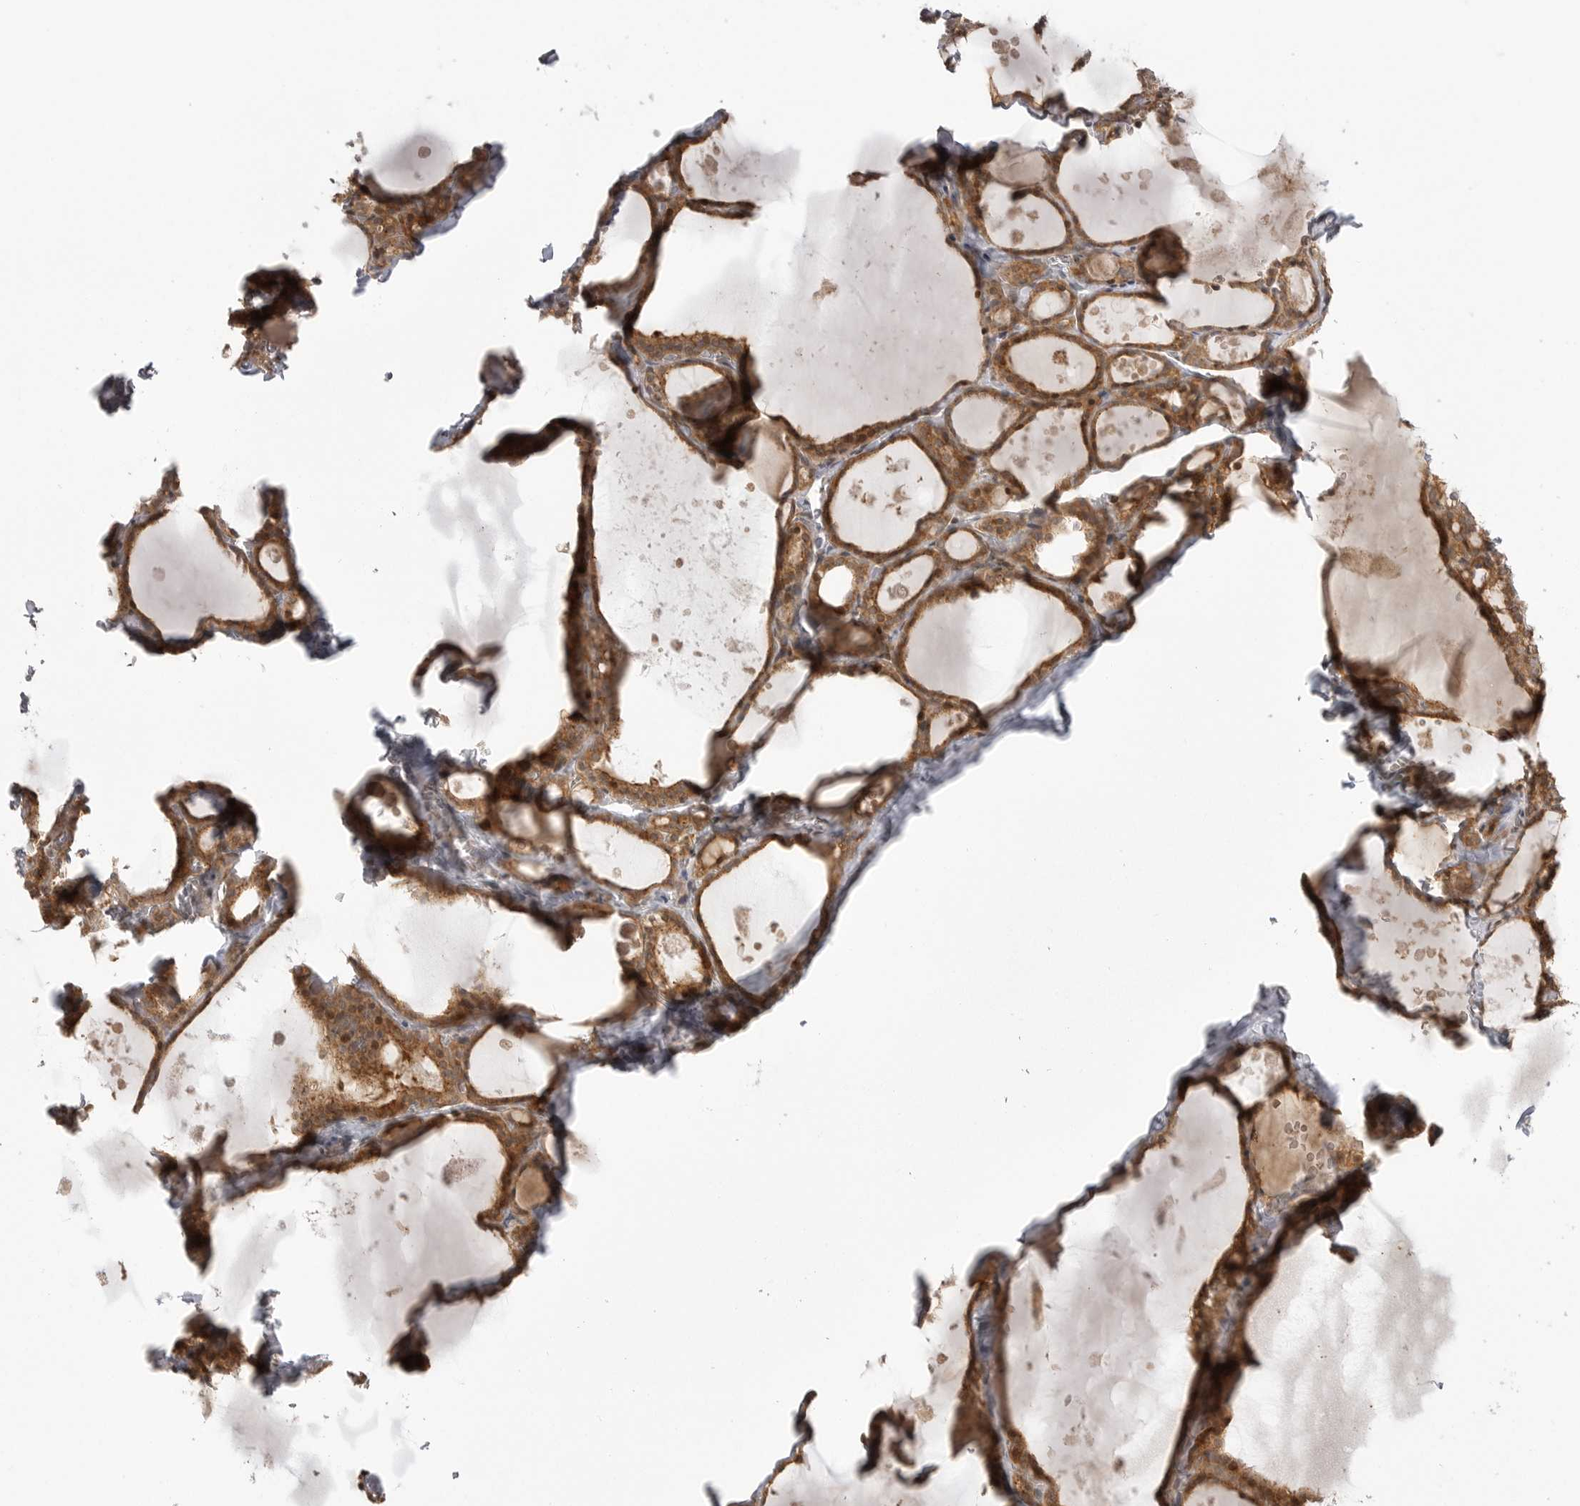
{"staining": {"intensity": "moderate", "quantity": ">75%", "location": "cytoplasmic/membranous"}, "tissue": "thyroid gland", "cell_type": "Glandular cells", "image_type": "normal", "snomed": [{"axis": "morphology", "description": "Normal tissue, NOS"}, {"axis": "topography", "description": "Thyroid gland"}], "caption": "DAB (3,3'-diaminobenzidine) immunohistochemical staining of benign thyroid gland reveals moderate cytoplasmic/membranous protein positivity in about >75% of glandular cells.", "gene": "FAT3", "patient": {"sex": "male", "age": 56}}